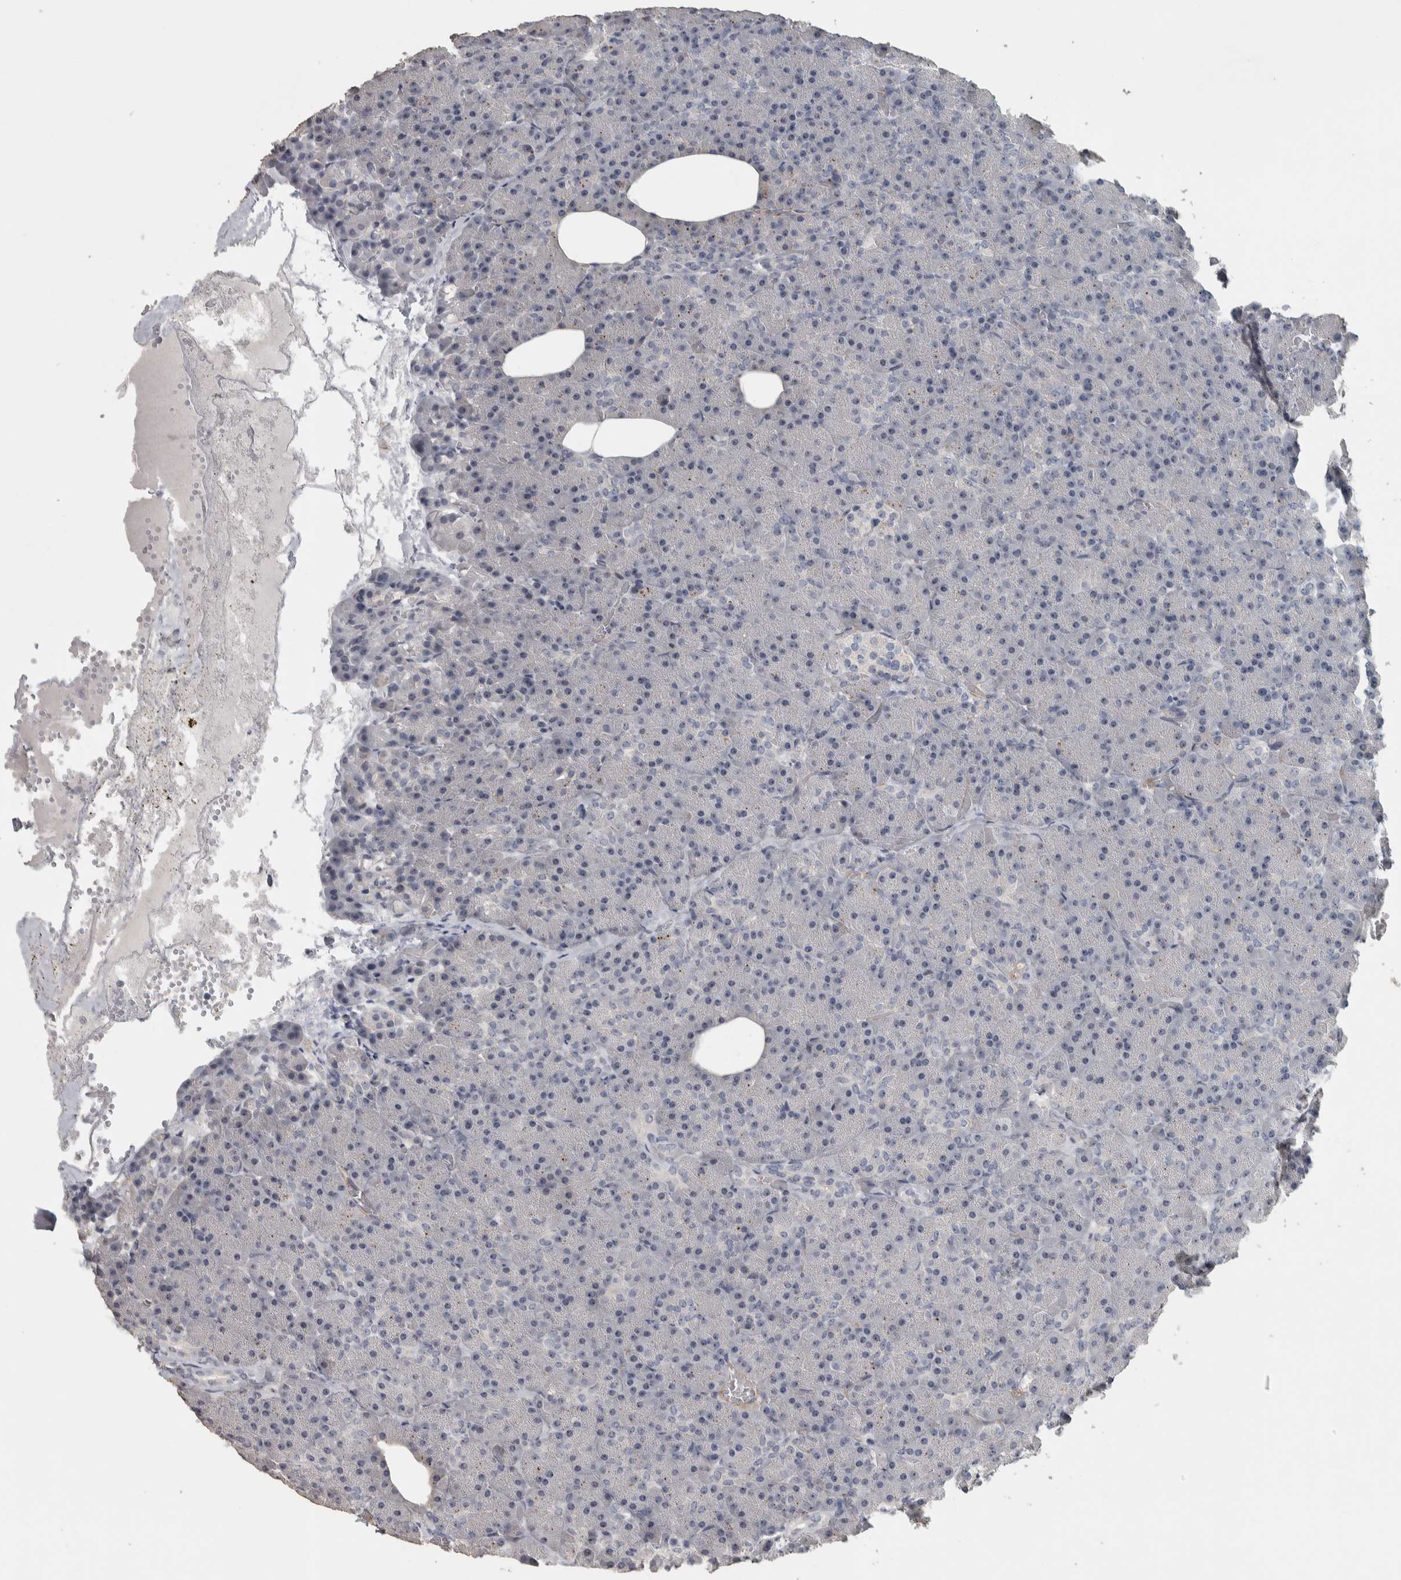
{"staining": {"intensity": "negative", "quantity": "none", "location": "none"}, "tissue": "pancreas", "cell_type": "Exocrine glandular cells", "image_type": "normal", "snomed": [{"axis": "morphology", "description": "Normal tissue, NOS"}, {"axis": "morphology", "description": "Carcinoid, malignant, NOS"}, {"axis": "topography", "description": "Pancreas"}], "caption": "Human pancreas stained for a protein using IHC demonstrates no positivity in exocrine glandular cells.", "gene": "DCAF10", "patient": {"sex": "female", "age": 35}}